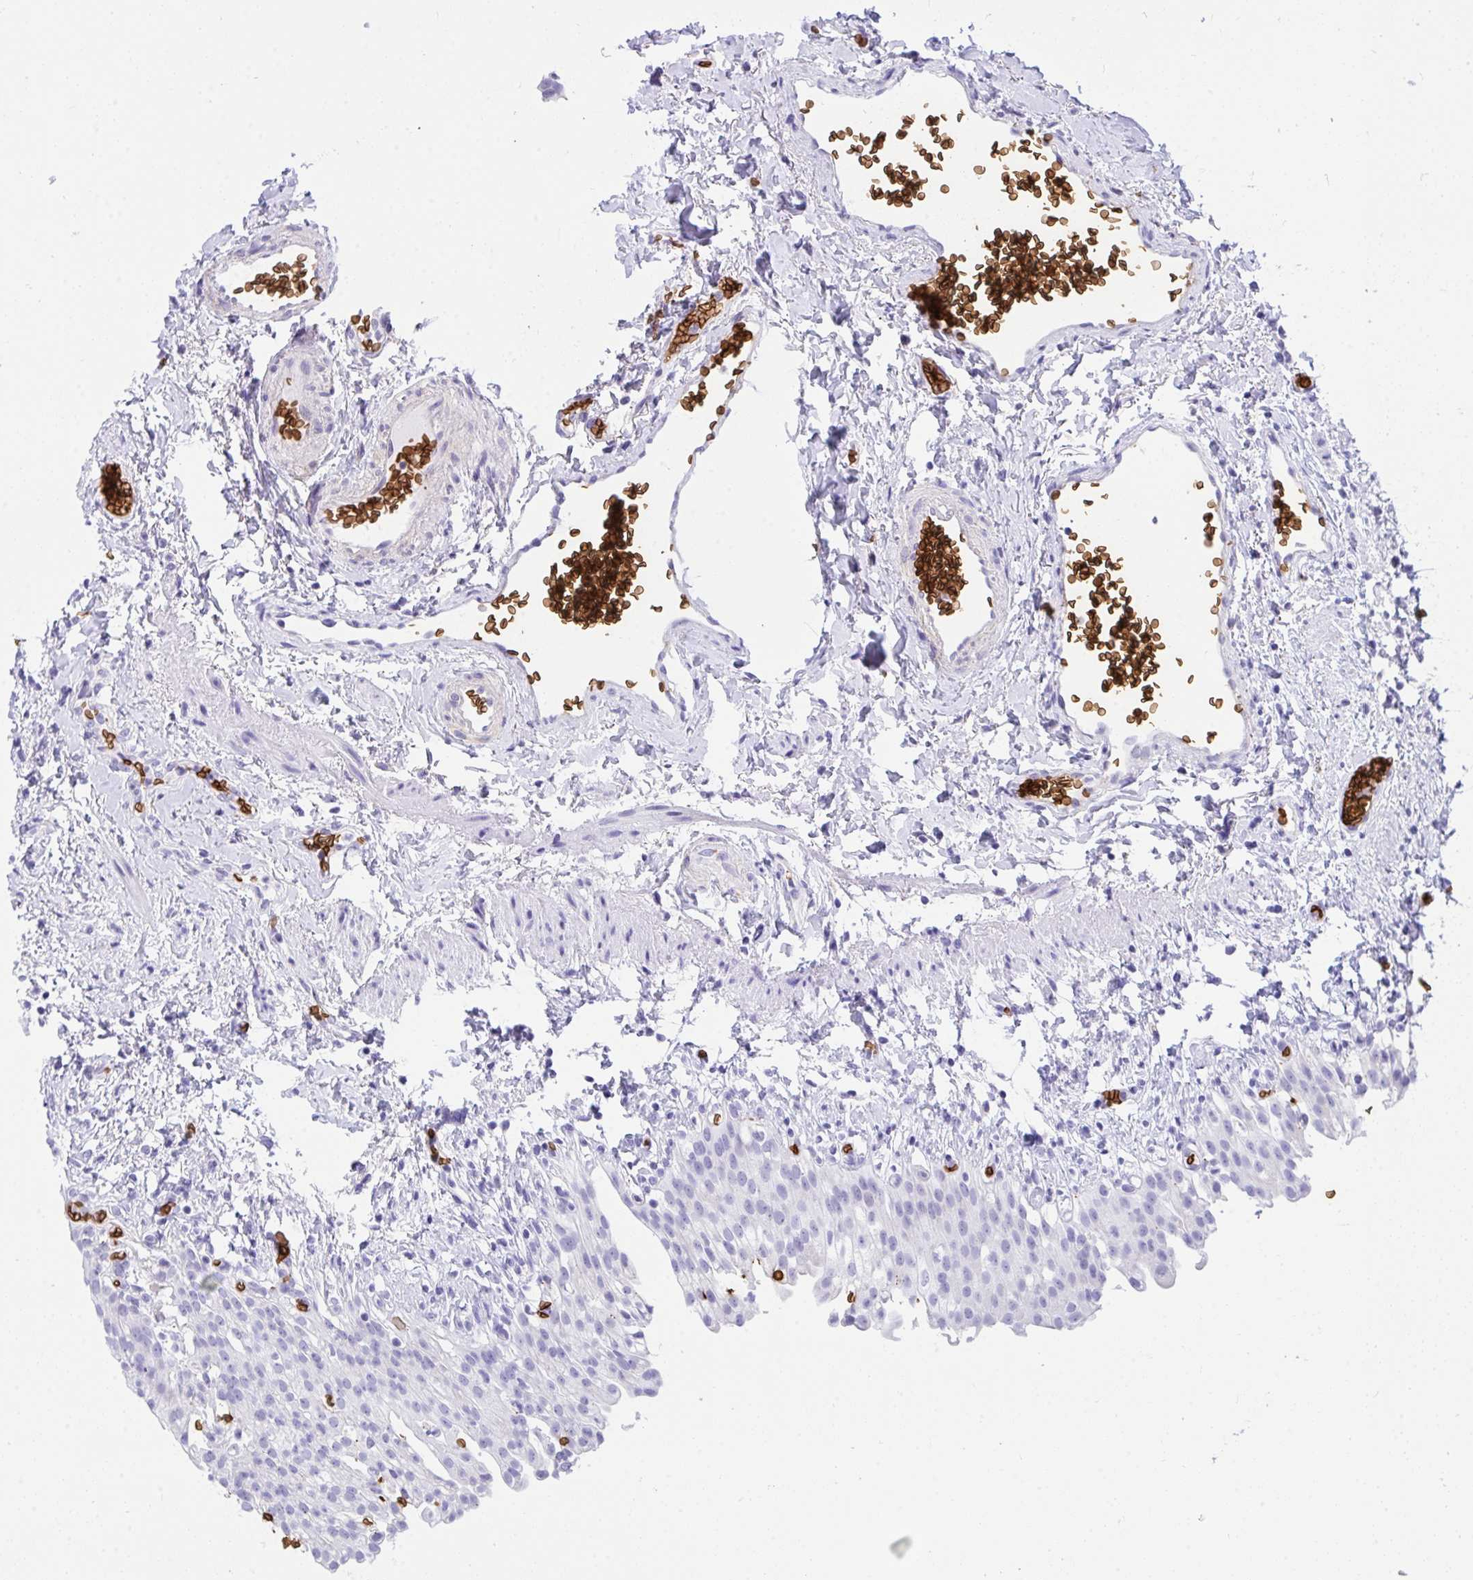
{"staining": {"intensity": "negative", "quantity": "none", "location": "none"}, "tissue": "urinary bladder", "cell_type": "Urothelial cells", "image_type": "normal", "snomed": [{"axis": "morphology", "description": "Normal tissue, NOS"}, {"axis": "topography", "description": "Urinary bladder"}, {"axis": "topography", "description": "Peripheral nerve tissue"}], "caption": "An immunohistochemistry (IHC) photomicrograph of normal urinary bladder is shown. There is no staining in urothelial cells of urinary bladder.", "gene": "ANK1", "patient": {"sex": "female", "age": 60}}